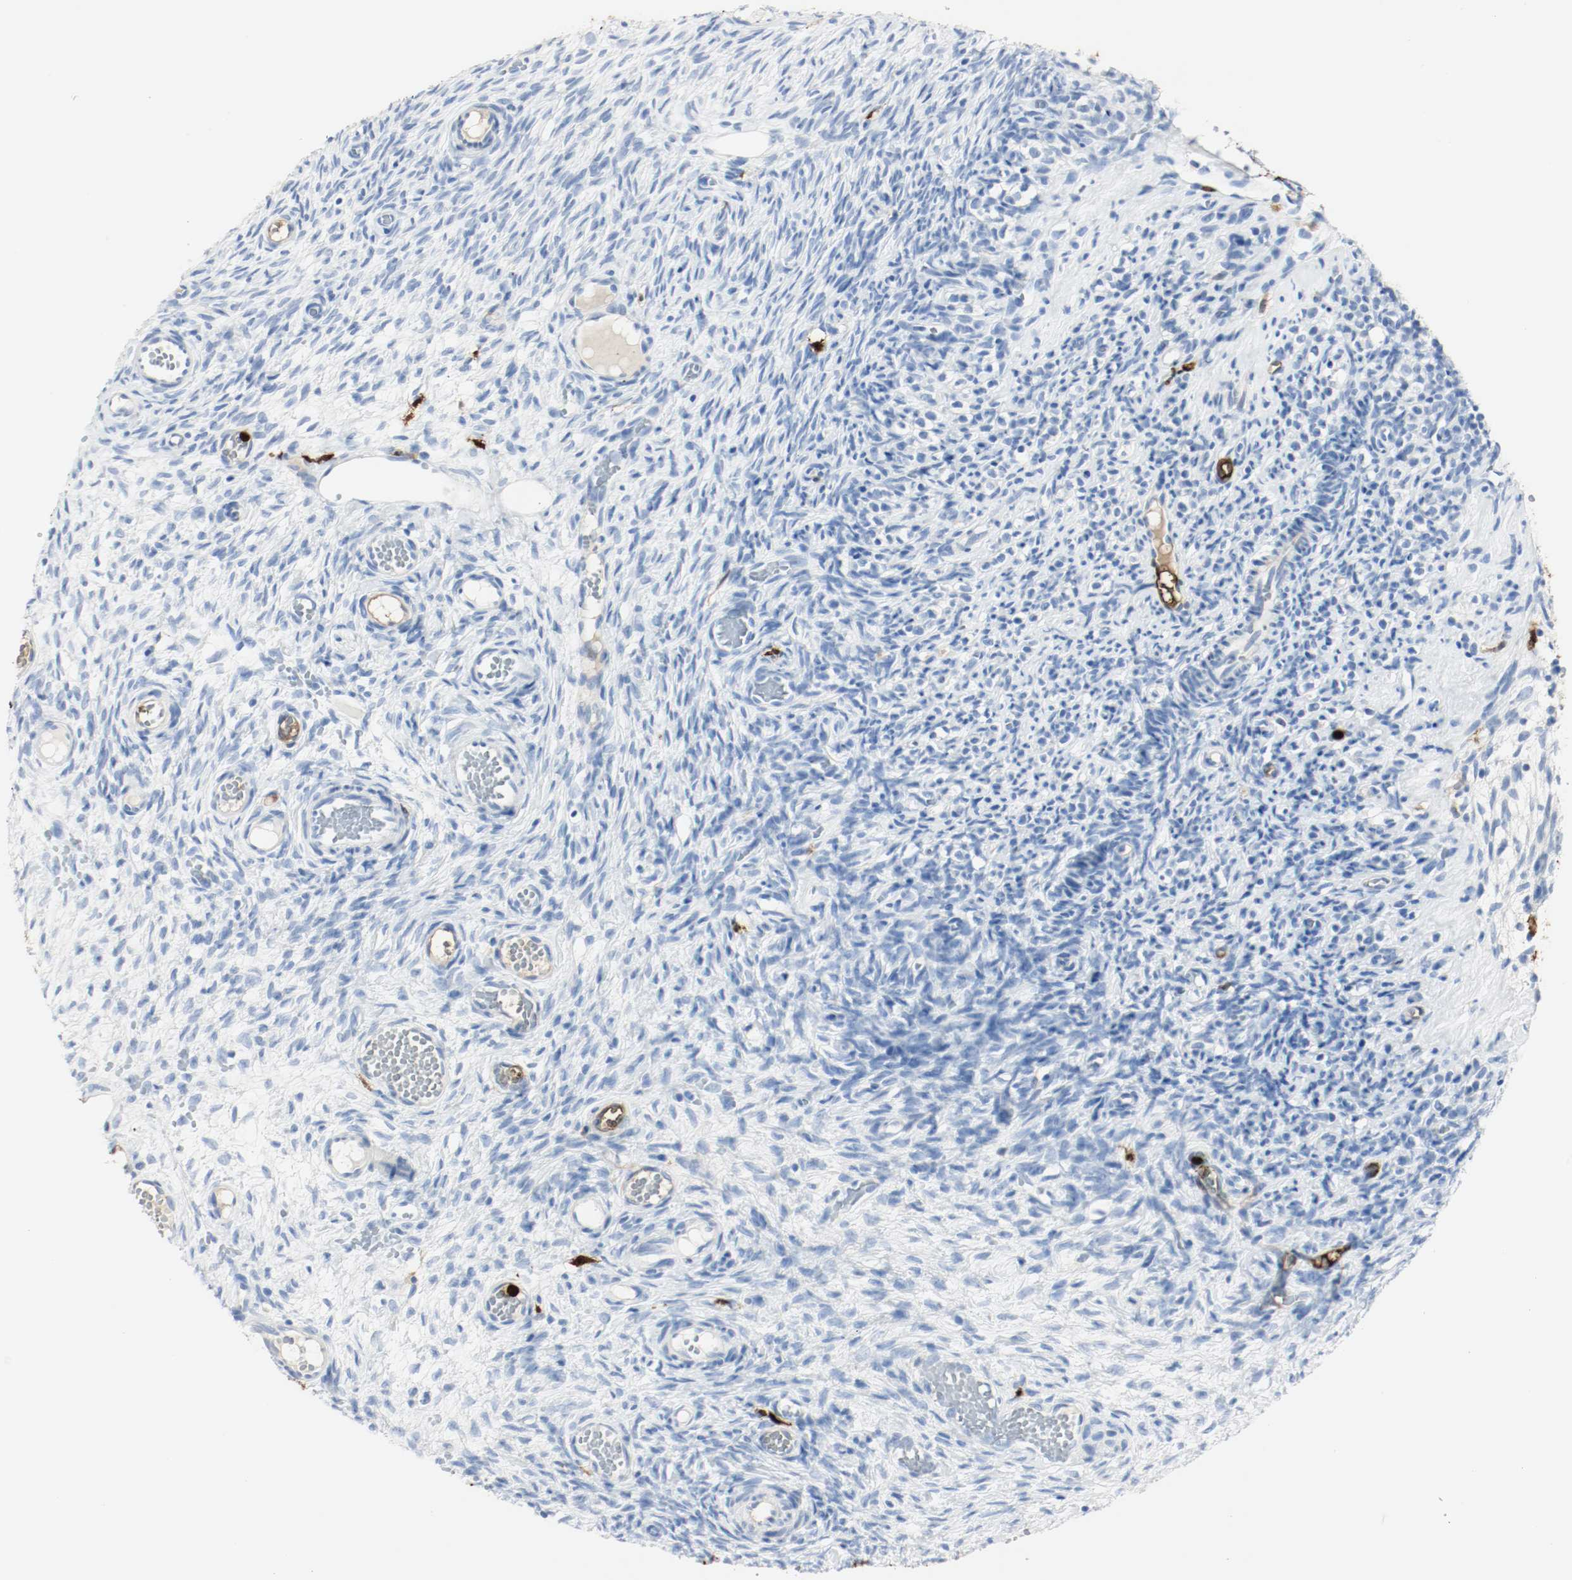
{"staining": {"intensity": "weak", "quantity": "<25%", "location": "cytoplasmic/membranous"}, "tissue": "ovary", "cell_type": "Follicle cells", "image_type": "normal", "snomed": [{"axis": "morphology", "description": "Normal tissue, NOS"}, {"axis": "topography", "description": "Ovary"}], "caption": "Photomicrograph shows no significant protein expression in follicle cells of unremarkable ovary.", "gene": "S100A9", "patient": {"sex": "female", "age": 35}}